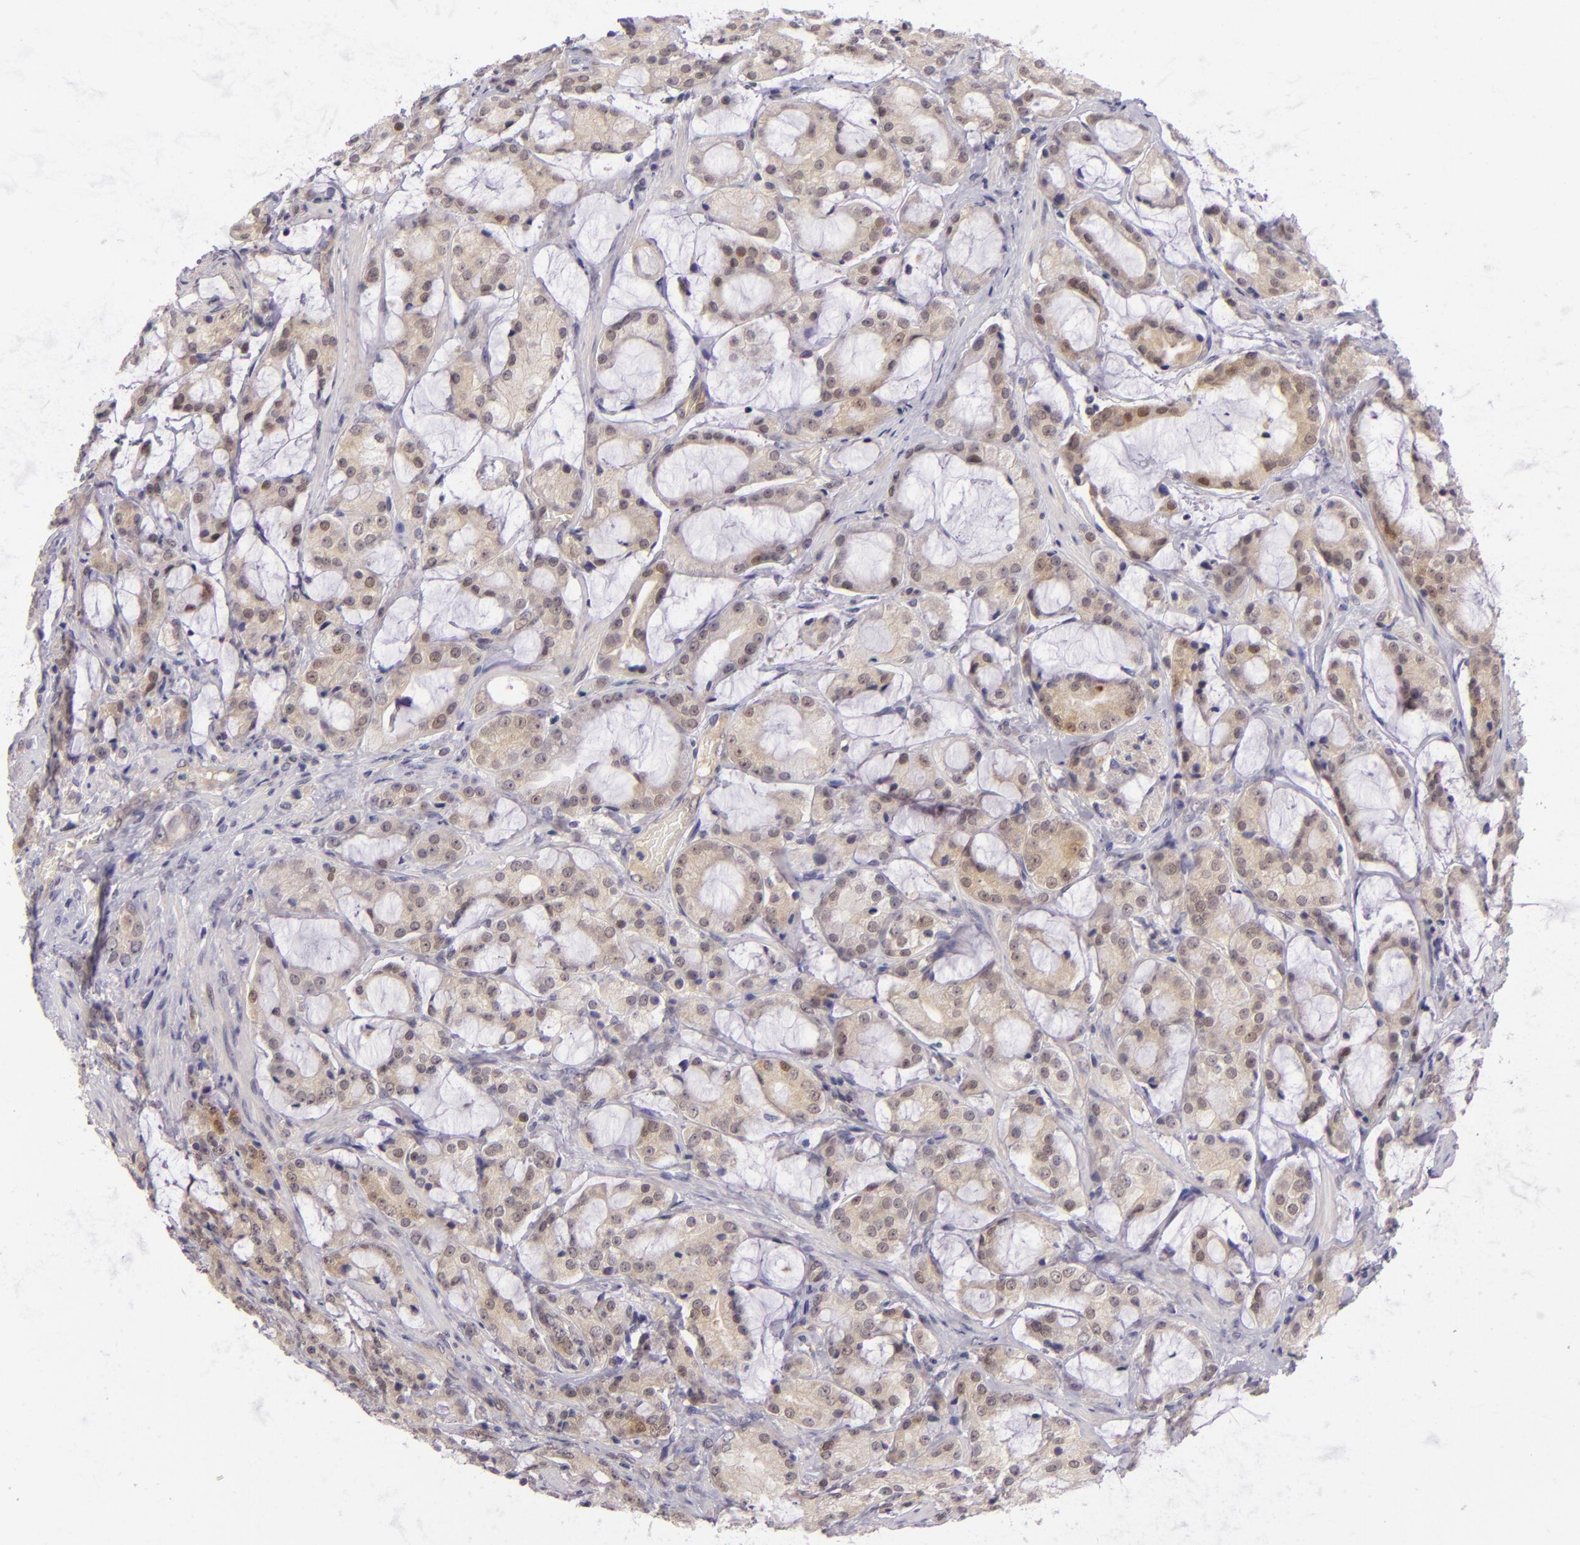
{"staining": {"intensity": "weak", "quantity": "25%-75%", "location": "cytoplasmic/membranous"}, "tissue": "prostate cancer", "cell_type": "Tumor cells", "image_type": "cancer", "snomed": [{"axis": "morphology", "description": "Adenocarcinoma, Medium grade"}, {"axis": "topography", "description": "Prostate"}], "caption": "A low amount of weak cytoplasmic/membranous staining is appreciated in about 25%-75% of tumor cells in prostate medium-grade adenocarcinoma tissue.", "gene": "CSE1L", "patient": {"sex": "male", "age": 70}}